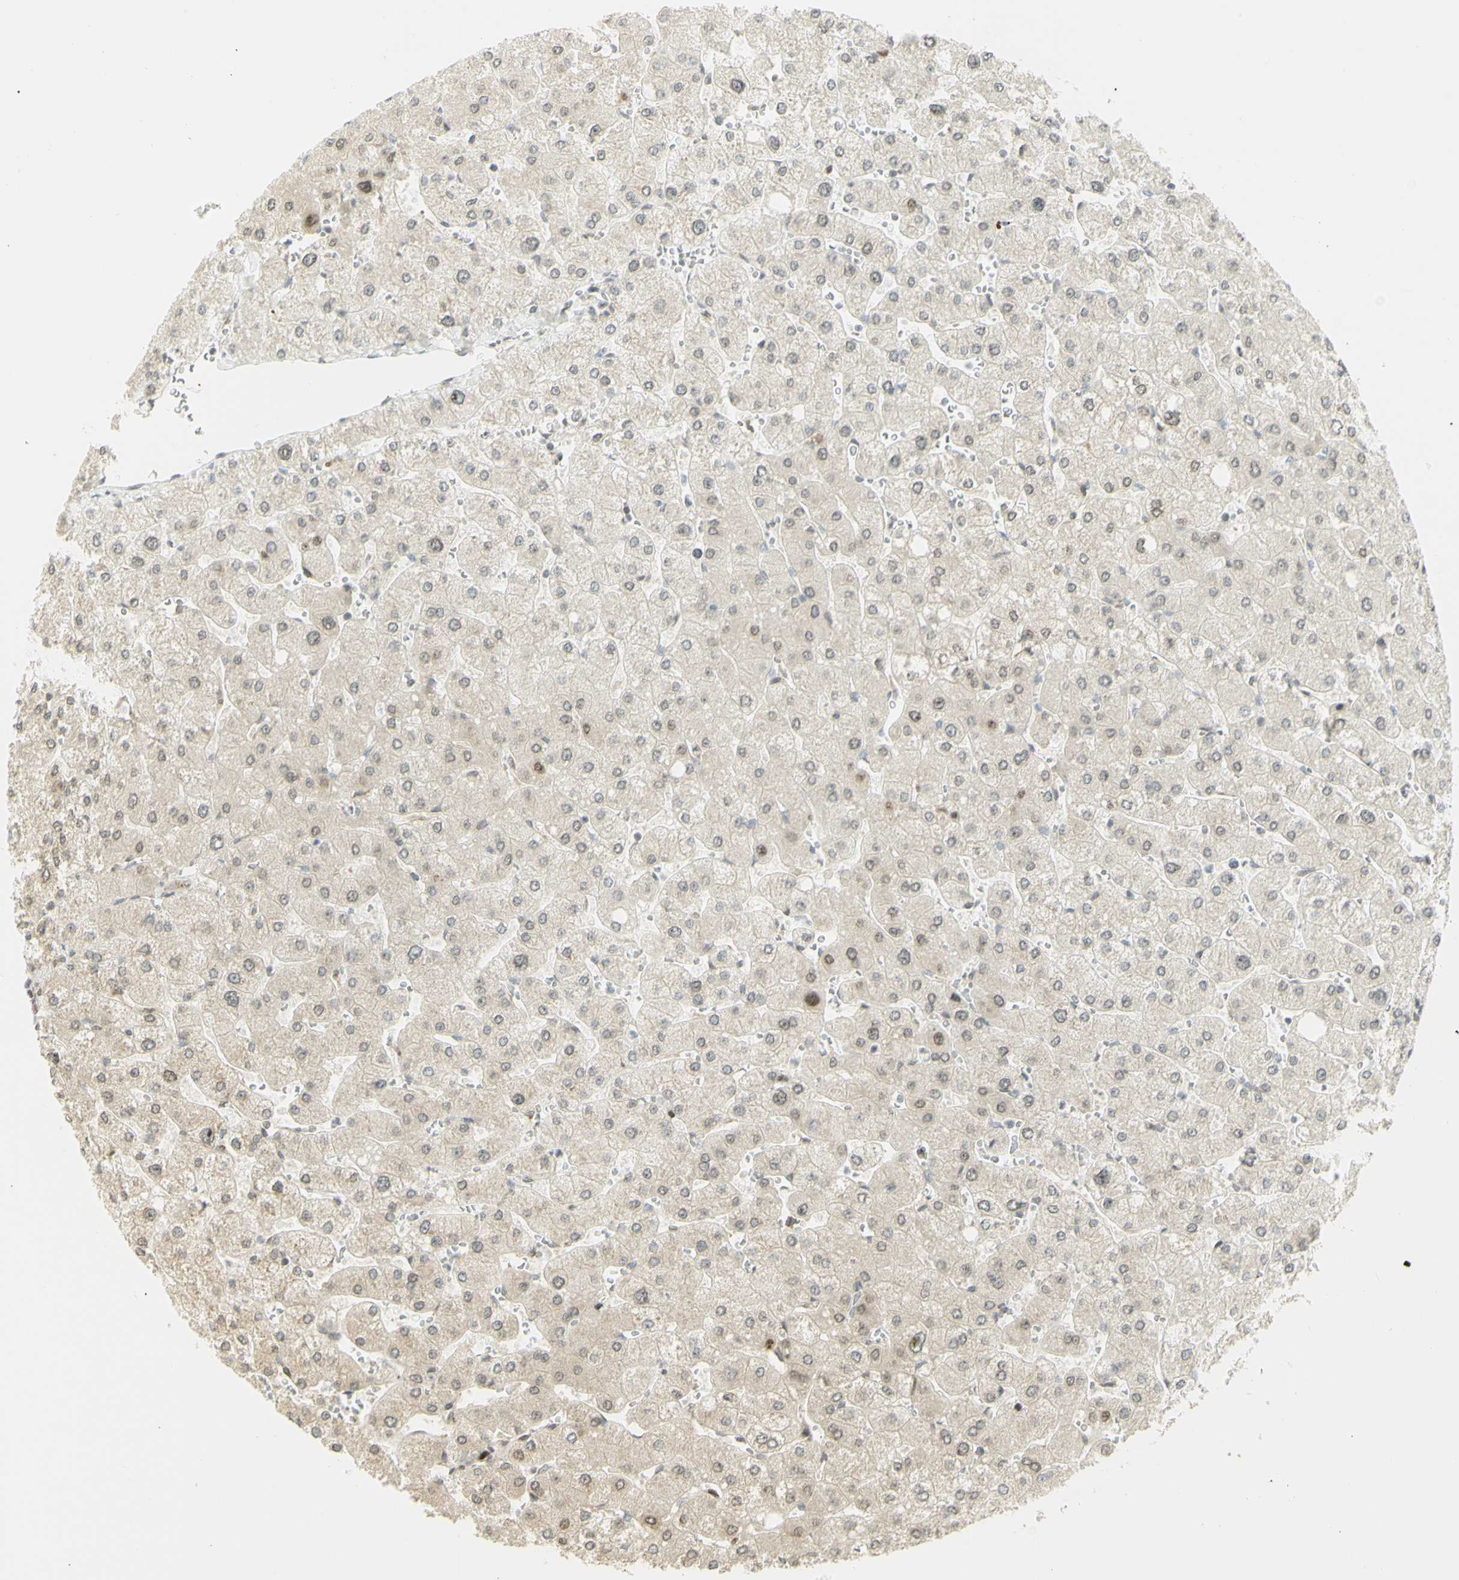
{"staining": {"intensity": "weak", "quantity": ">75%", "location": "cytoplasmic/membranous"}, "tissue": "liver", "cell_type": "Cholangiocytes", "image_type": "normal", "snomed": [{"axis": "morphology", "description": "Normal tissue, NOS"}, {"axis": "topography", "description": "Liver"}], "caption": "Liver stained for a protein demonstrates weak cytoplasmic/membranous positivity in cholangiocytes. The protein of interest is shown in brown color, while the nuclei are stained blue.", "gene": "KIF11", "patient": {"sex": "male", "age": 55}}